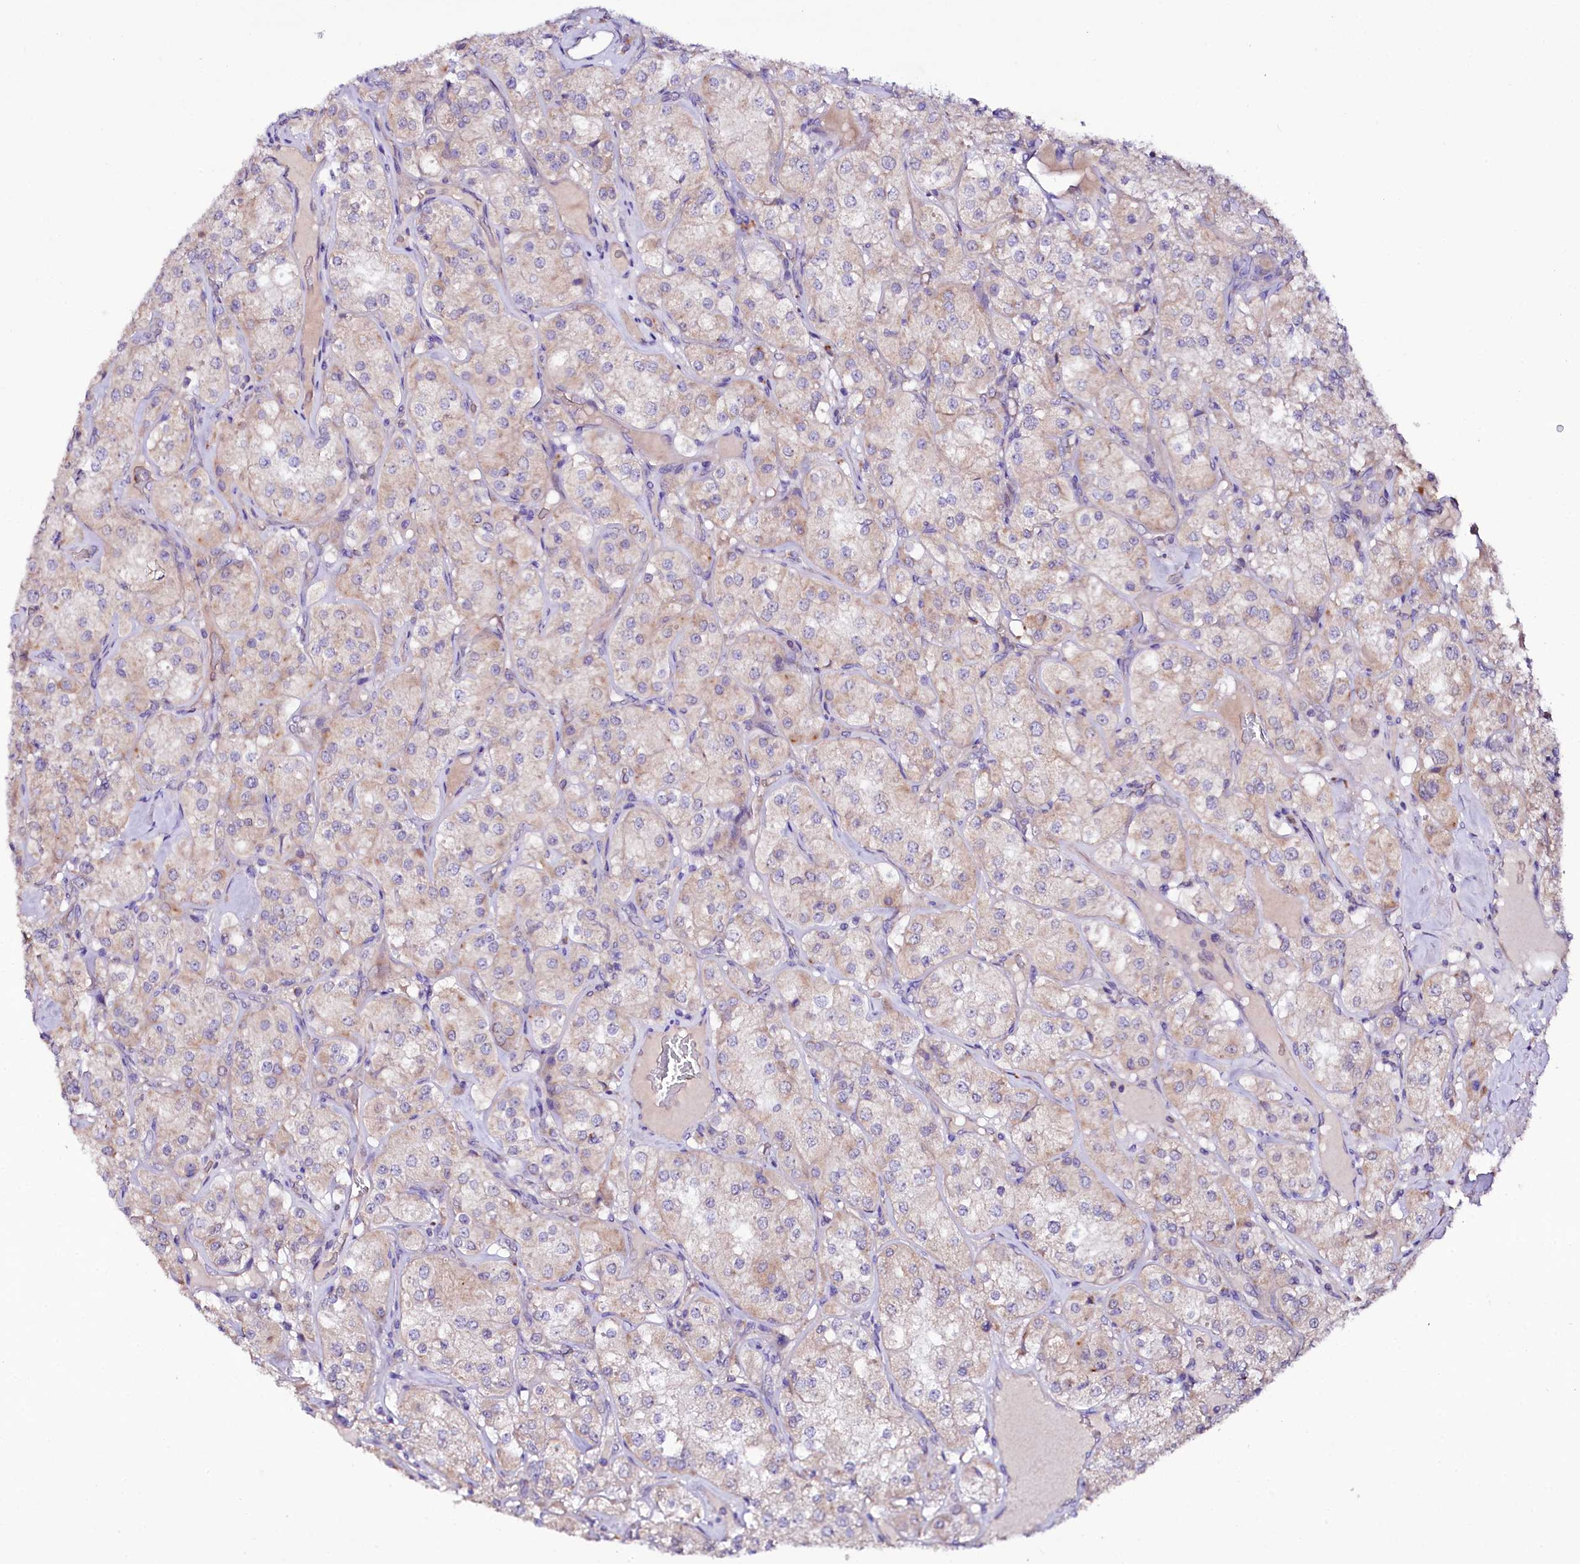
{"staining": {"intensity": "negative", "quantity": "none", "location": "none"}, "tissue": "renal cancer", "cell_type": "Tumor cells", "image_type": "cancer", "snomed": [{"axis": "morphology", "description": "Adenocarcinoma, NOS"}, {"axis": "topography", "description": "Kidney"}], "caption": "Image shows no protein positivity in tumor cells of renal cancer (adenocarcinoma) tissue.", "gene": "ZNF45", "patient": {"sex": "male", "age": 77}}